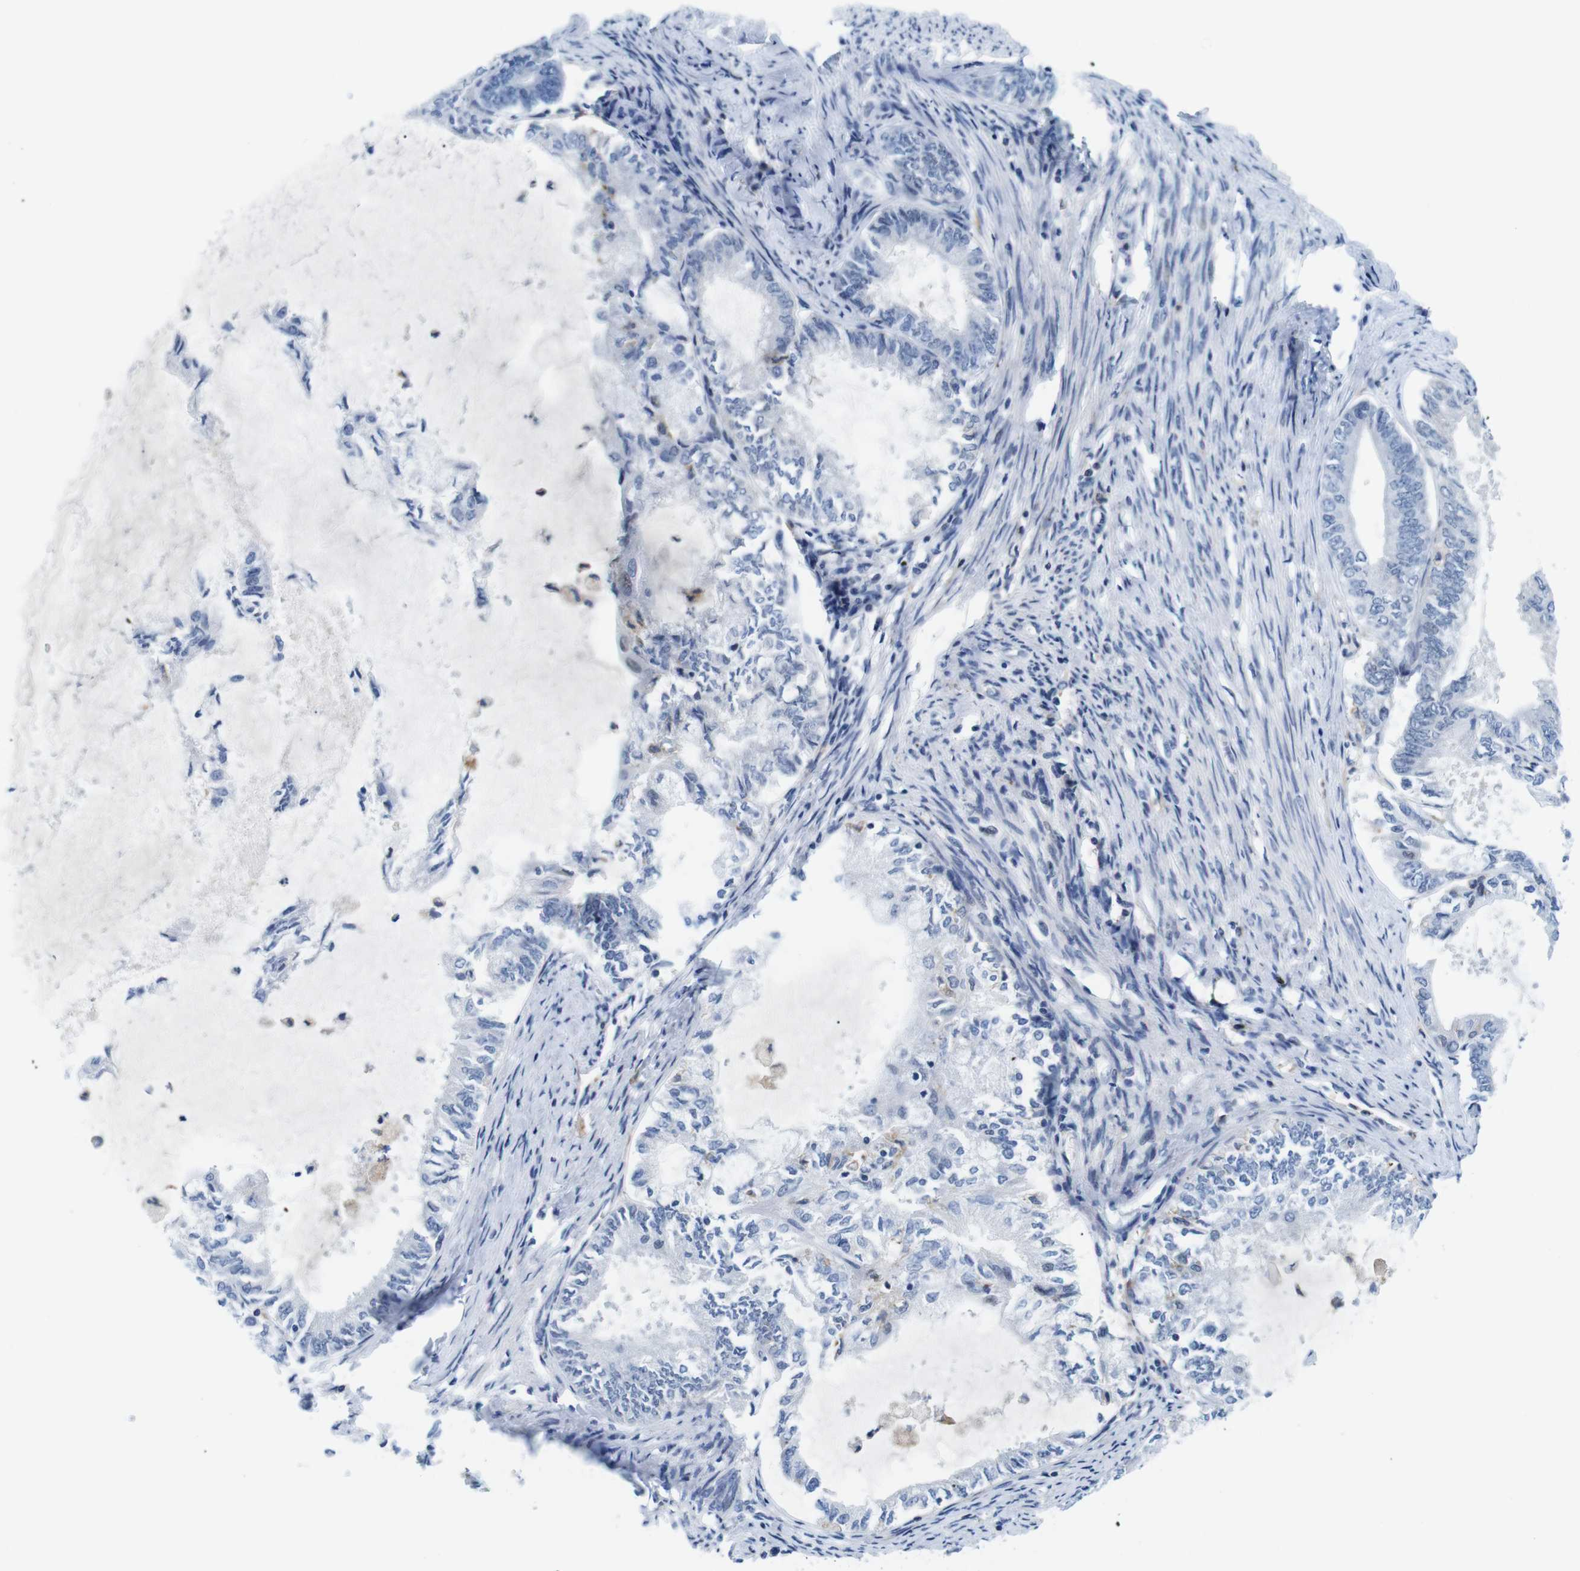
{"staining": {"intensity": "negative", "quantity": "none", "location": "none"}, "tissue": "endometrial cancer", "cell_type": "Tumor cells", "image_type": "cancer", "snomed": [{"axis": "morphology", "description": "Adenocarcinoma, NOS"}, {"axis": "topography", "description": "Endometrium"}], "caption": "Immunohistochemical staining of human endometrial adenocarcinoma displays no significant expression in tumor cells.", "gene": "CD300C", "patient": {"sex": "female", "age": 86}}